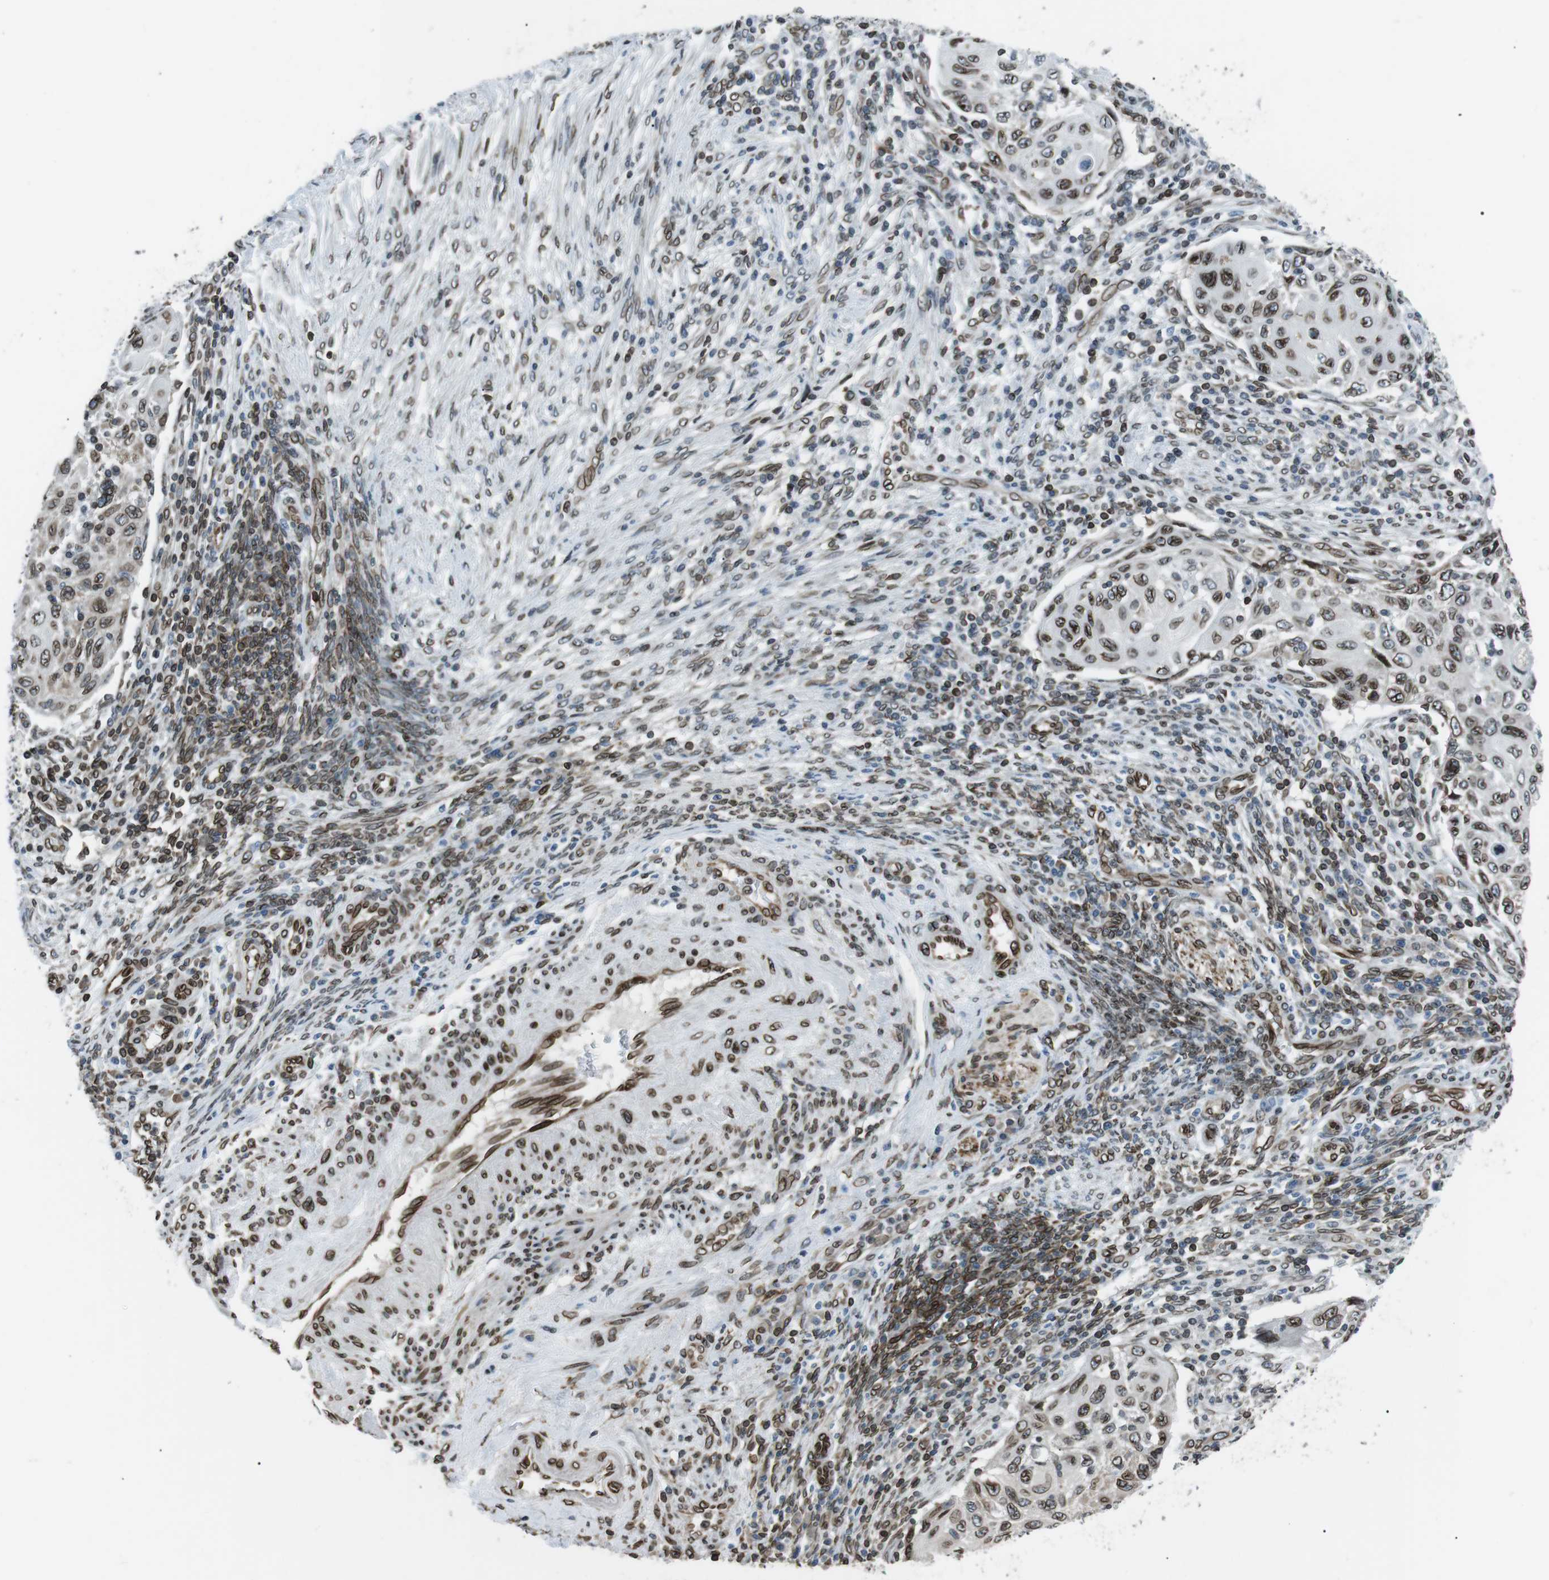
{"staining": {"intensity": "moderate", "quantity": ">75%", "location": "cytoplasmic/membranous,nuclear"}, "tissue": "cervical cancer", "cell_type": "Tumor cells", "image_type": "cancer", "snomed": [{"axis": "morphology", "description": "Squamous cell carcinoma, NOS"}, {"axis": "topography", "description": "Cervix"}], "caption": "Cervical cancer stained for a protein shows moderate cytoplasmic/membranous and nuclear positivity in tumor cells.", "gene": "TMX4", "patient": {"sex": "female", "age": 70}}